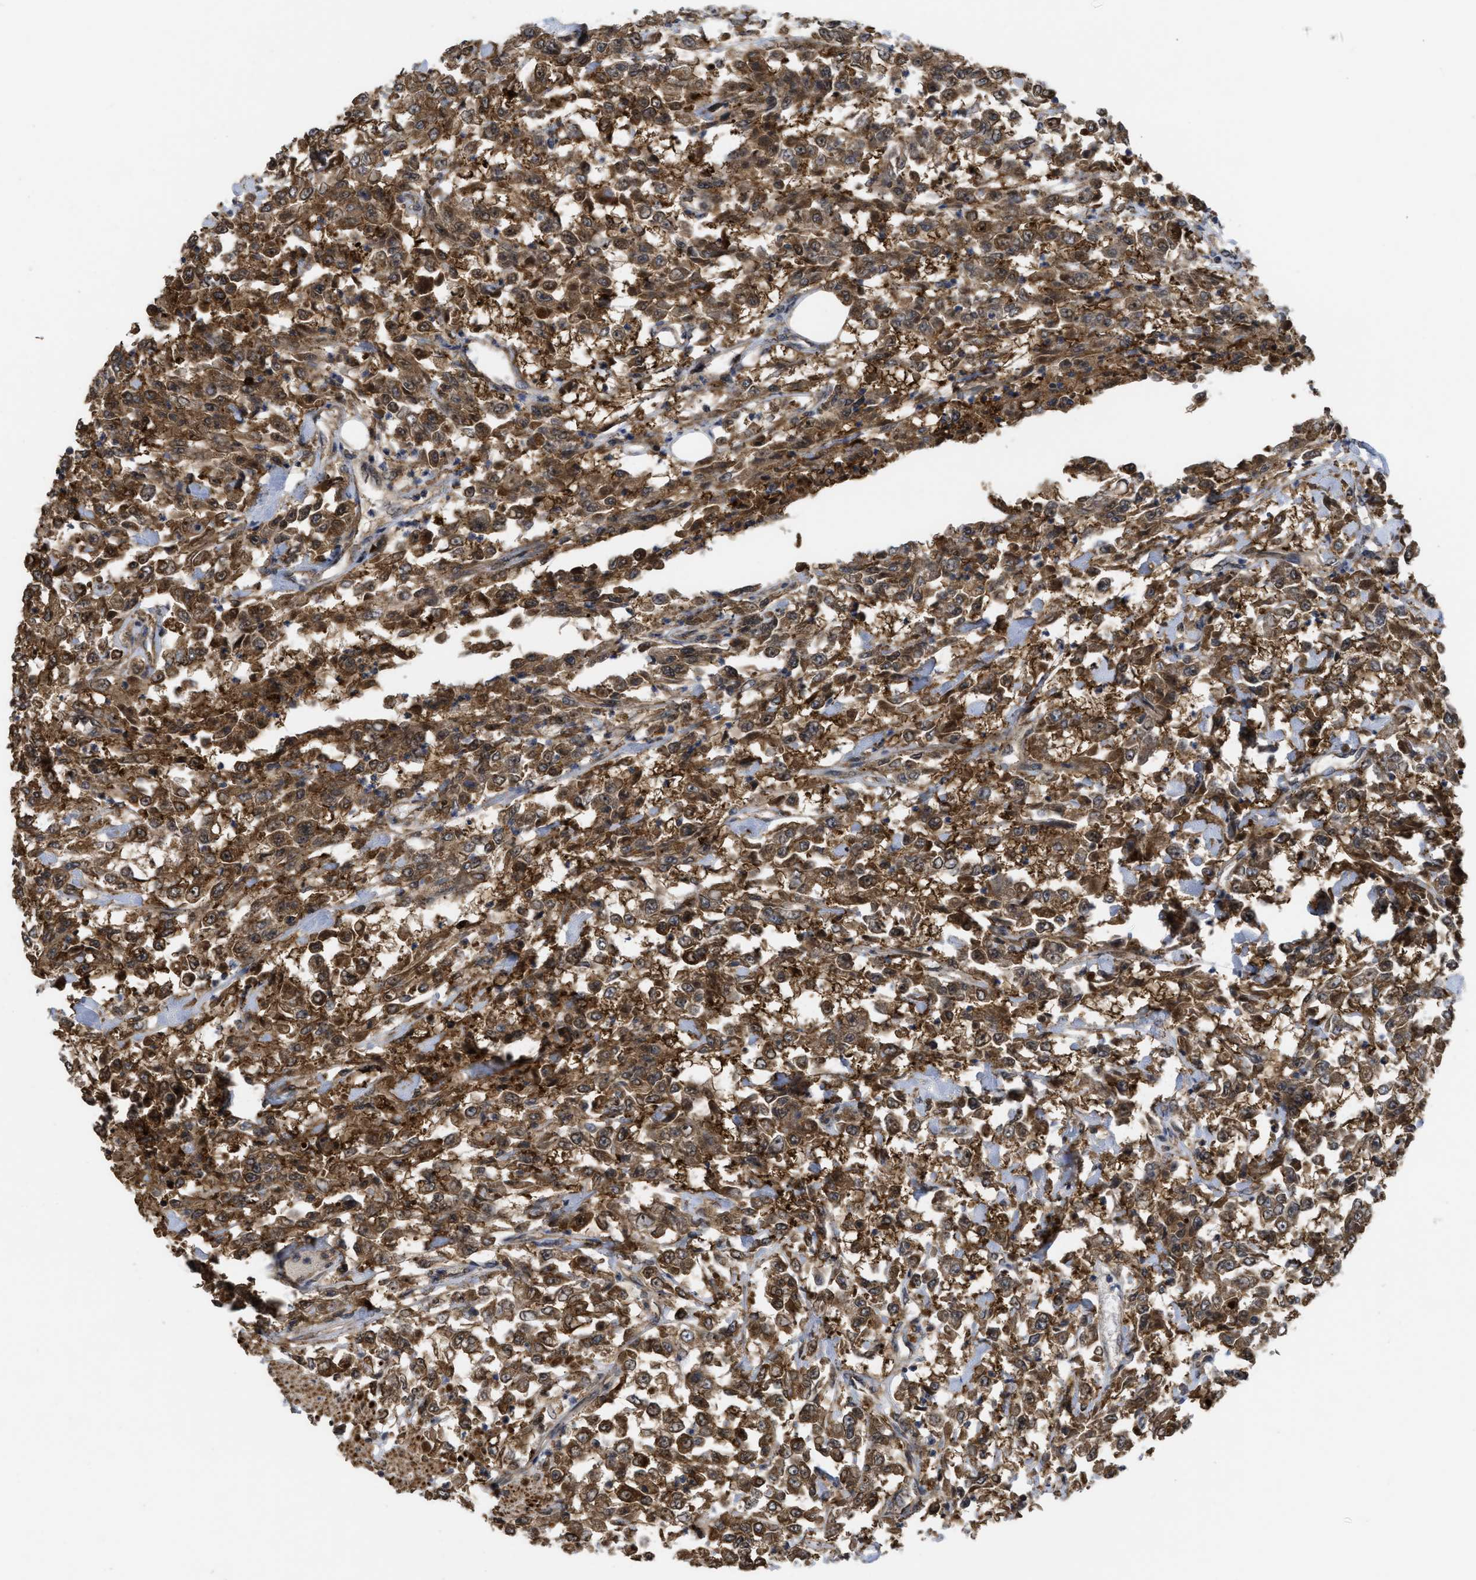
{"staining": {"intensity": "moderate", "quantity": ">75%", "location": "cytoplasmic/membranous"}, "tissue": "urothelial cancer", "cell_type": "Tumor cells", "image_type": "cancer", "snomed": [{"axis": "morphology", "description": "Urothelial carcinoma, High grade"}, {"axis": "topography", "description": "Urinary bladder"}], "caption": "Moderate cytoplasmic/membranous protein positivity is present in about >75% of tumor cells in urothelial carcinoma (high-grade). (Brightfield microscopy of DAB IHC at high magnification).", "gene": "FZD6", "patient": {"sex": "male", "age": 46}}